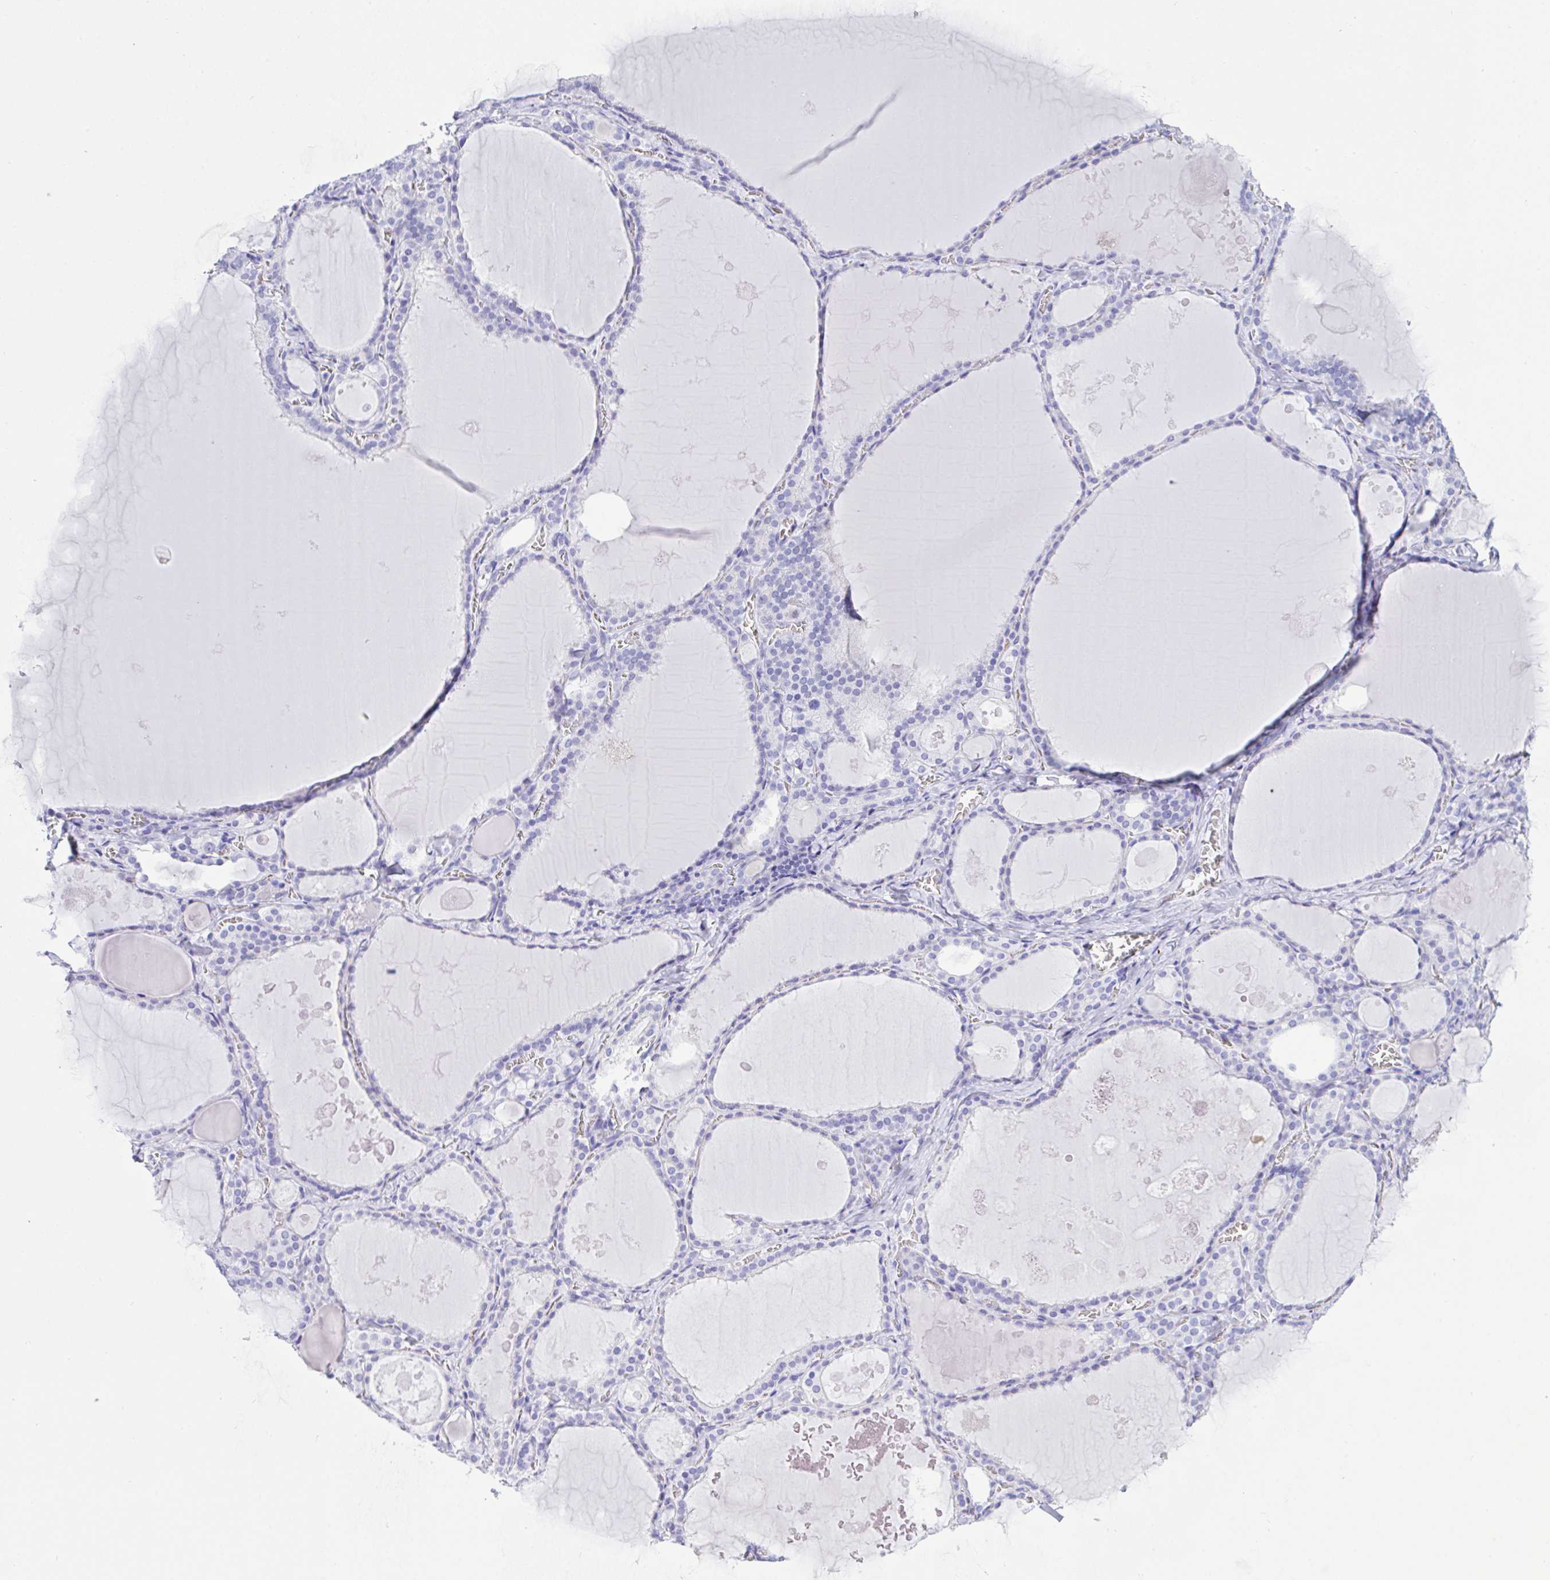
{"staining": {"intensity": "negative", "quantity": "none", "location": "none"}, "tissue": "thyroid gland", "cell_type": "Glandular cells", "image_type": "normal", "snomed": [{"axis": "morphology", "description": "Normal tissue, NOS"}, {"axis": "topography", "description": "Thyroid gland"}], "caption": "Immunohistochemistry (IHC) histopathology image of unremarkable human thyroid gland stained for a protein (brown), which displays no expression in glandular cells.", "gene": "AKR1D1", "patient": {"sex": "male", "age": 56}}